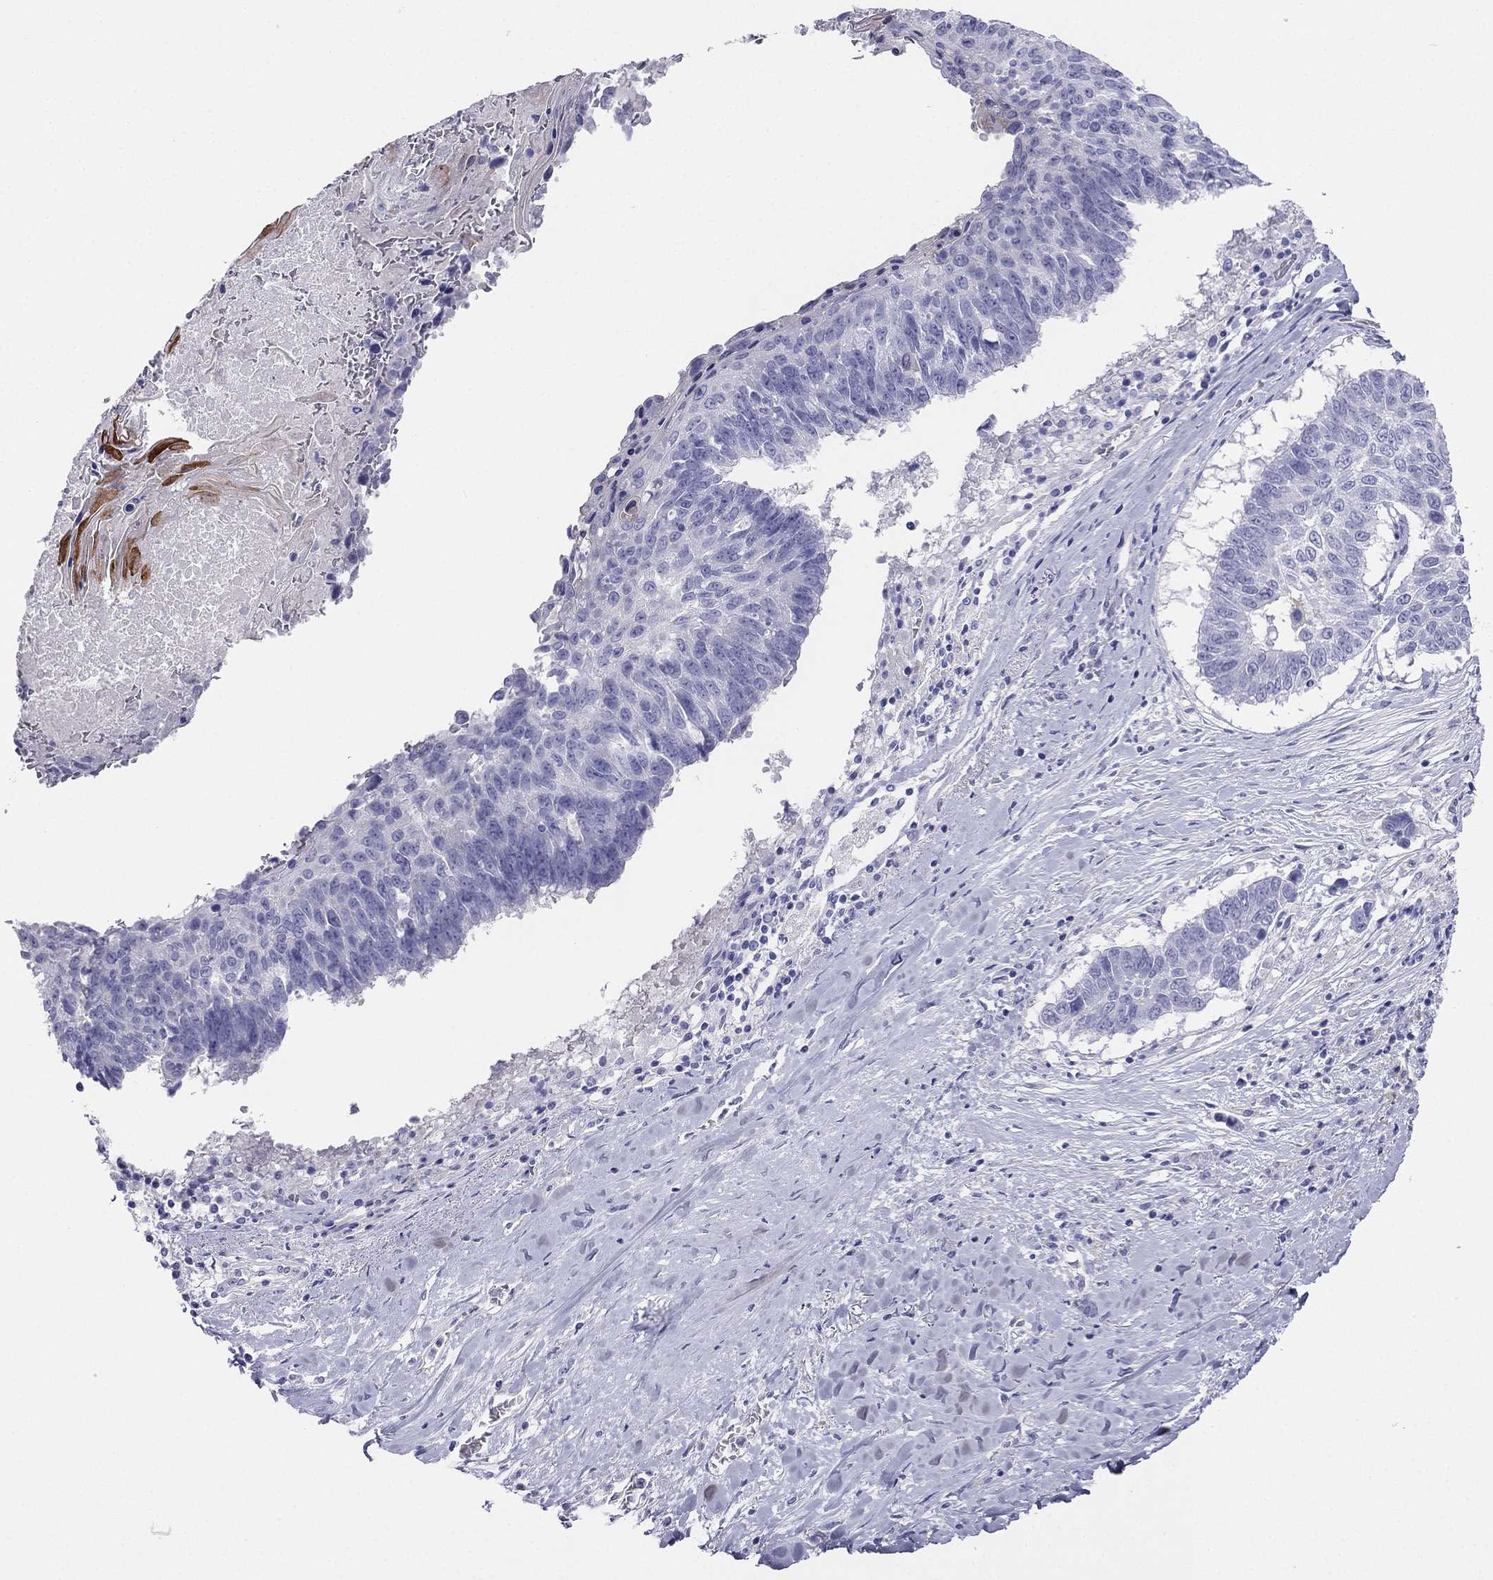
{"staining": {"intensity": "negative", "quantity": "none", "location": "none"}, "tissue": "lung cancer", "cell_type": "Tumor cells", "image_type": "cancer", "snomed": [{"axis": "morphology", "description": "Squamous cell carcinoma, NOS"}, {"axis": "topography", "description": "Lung"}], "caption": "This is an immunohistochemistry histopathology image of lung cancer. There is no expression in tumor cells.", "gene": "ALOXE3", "patient": {"sex": "male", "age": 73}}